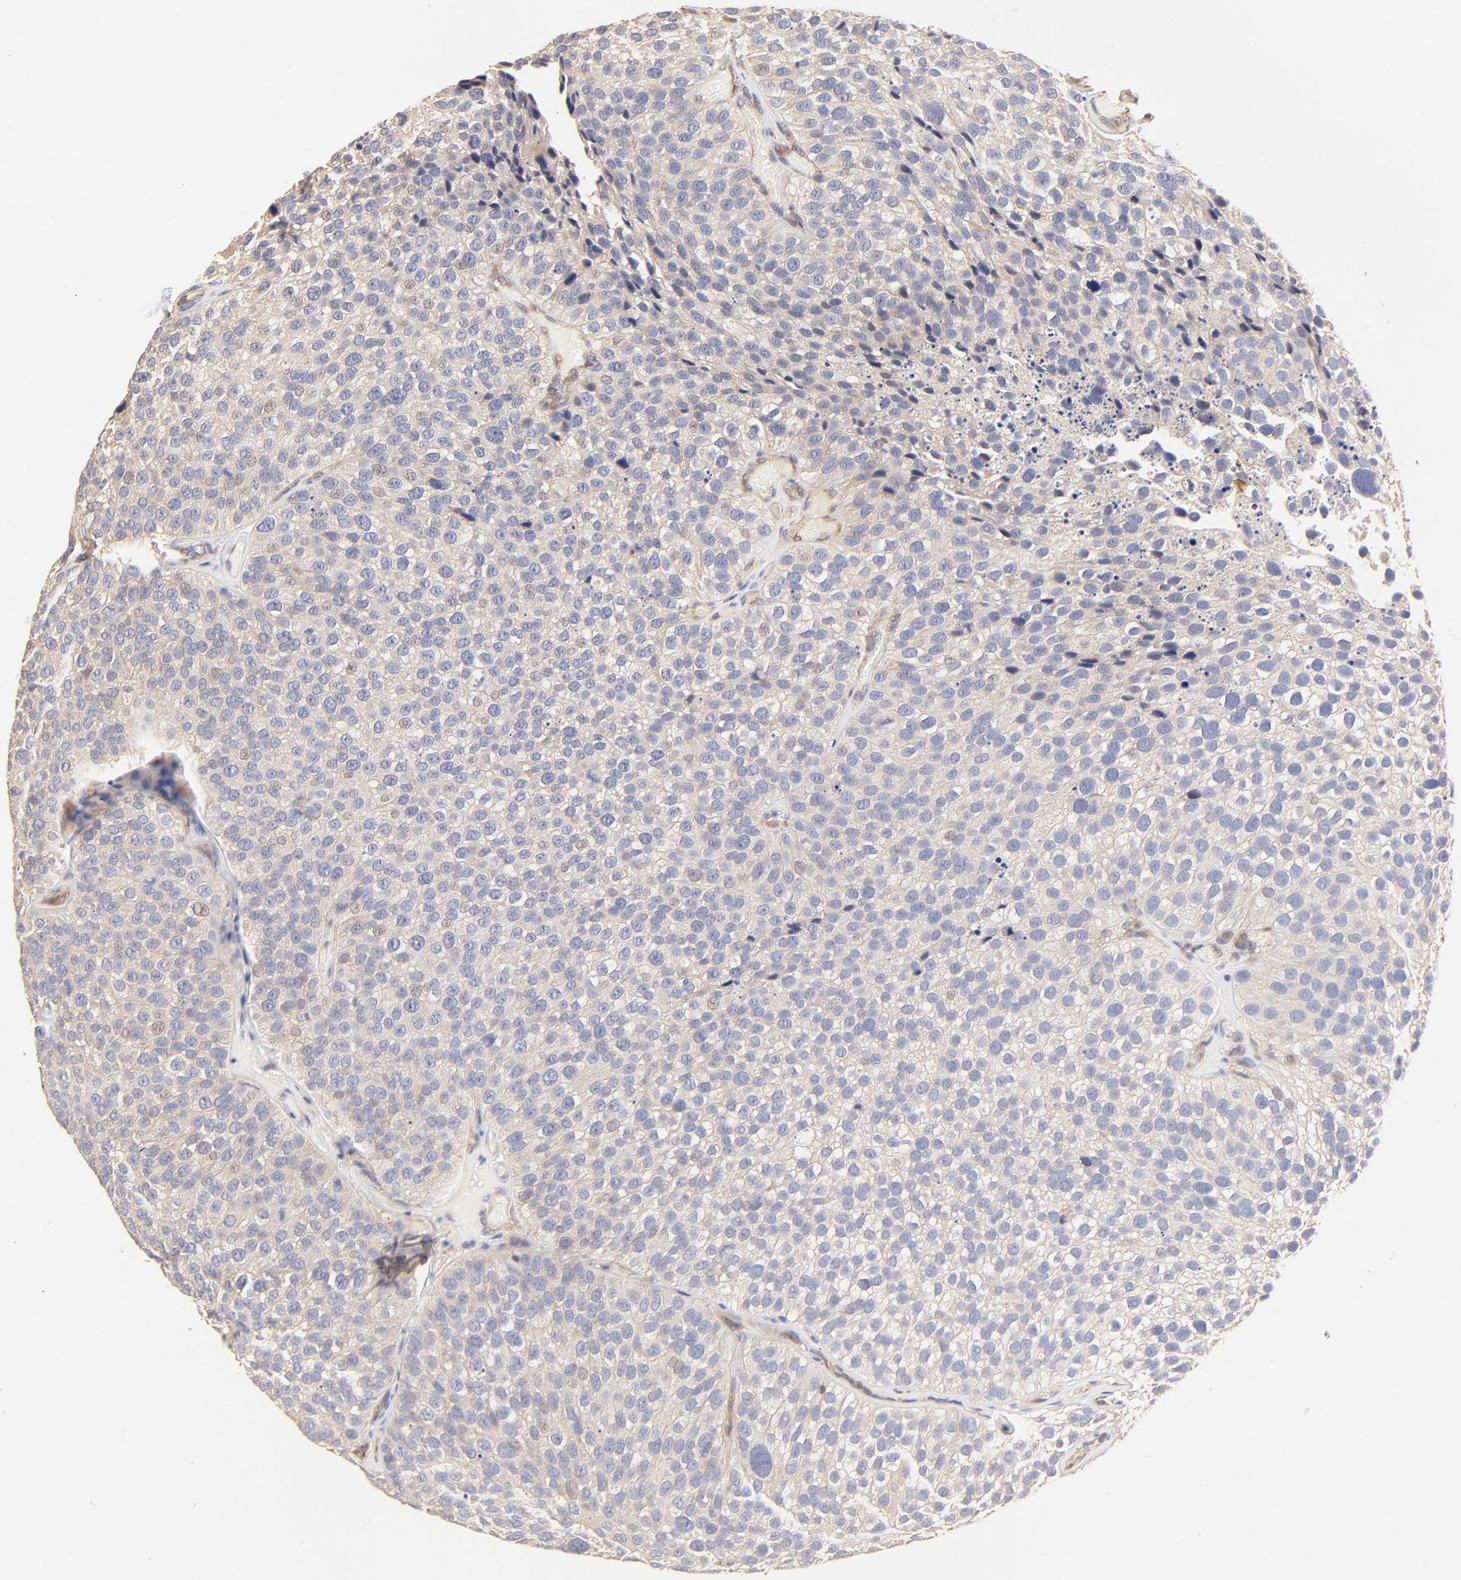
{"staining": {"intensity": "weak", "quantity": ">75%", "location": "cytoplasmic/membranous"}, "tissue": "urothelial cancer", "cell_type": "Tumor cells", "image_type": "cancer", "snomed": [{"axis": "morphology", "description": "Urothelial carcinoma, High grade"}, {"axis": "topography", "description": "Urinary bladder"}], "caption": "Immunohistochemistry (IHC) photomicrograph of neoplastic tissue: human urothelial carcinoma (high-grade) stained using immunohistochemistry demonstrates low levels of weak protein expression localized specifically in the cytoplasmic/membranous of tumor cells, appearing as a cytoplasmic/membranous brown color.", "gene": "TNFAIP3", "patient": {"sex": "male", "age": 72}}